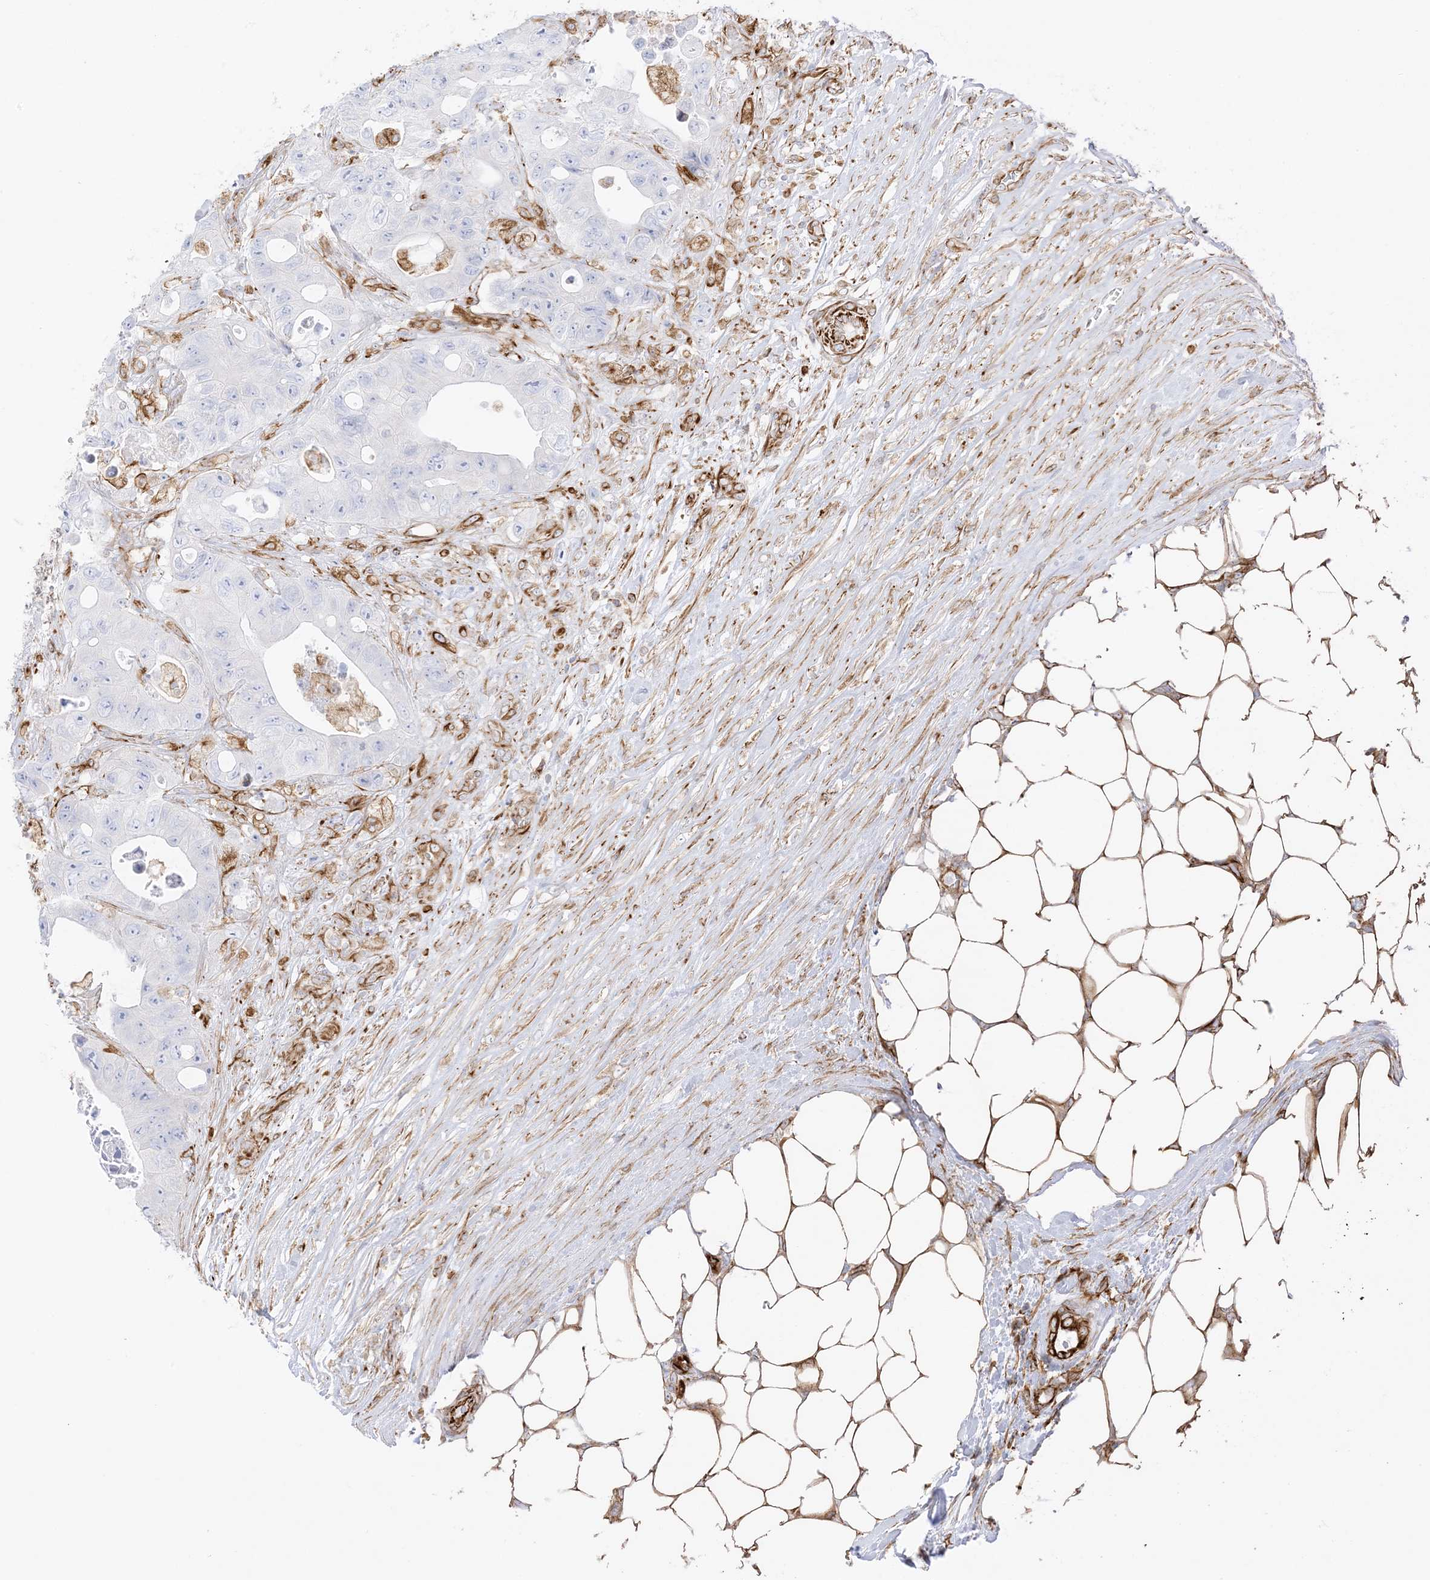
{"staining": {"intensity": "negative", "quantity": "none", "location": "none"}, "tissue": "colorectal cancer", "cell_type": "Tumor cells", "image_type": "cancer", "snomed": [{"axis": "morphology", "description": "Adenocarcinoma, NOS"}, {"axis": "topography", "description": "Colon"}], "caption": "Immunohistochemistry (IHC) of colorectal cancer reveals no positivity in tumor cells.", "gene": "PID1", "patient": {"sex": "female", "age": 46}}